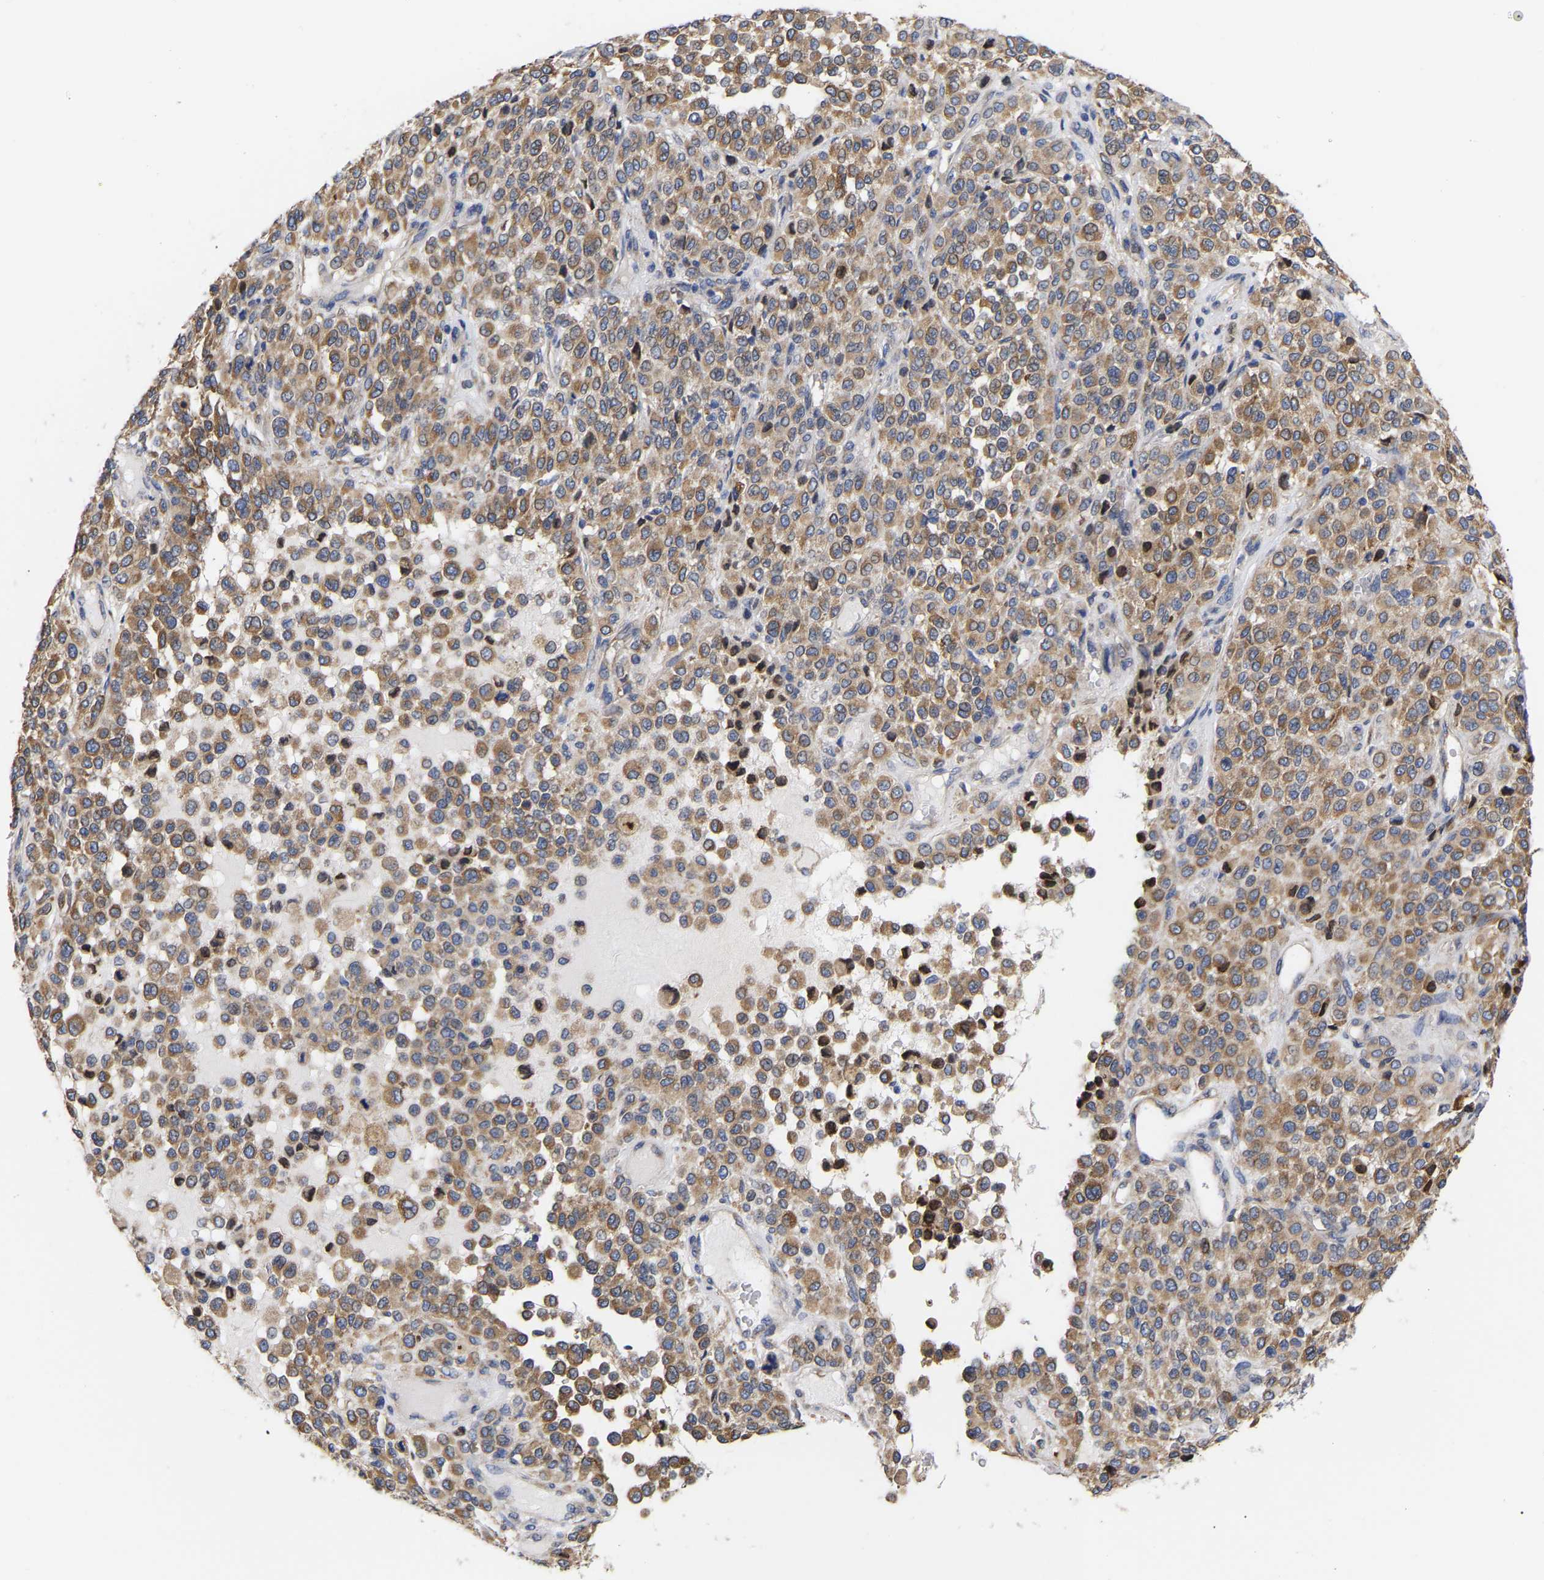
{"staining": {"intensity": "moderate", "quantity": ">75%", "location": "cytoplasmic/membranous"}, "tissue": "melanoma", "cell_type": "Tumor cells", "image_type": "cancer", "snomed": [{"axis": "morphology", "description": "Malignant melanoma, Metastatic site"}, {"axis": "topography", "description": "Pancreas"}], "caption": "Immunohistochemical staining of human malignant melanoma (metastatic site) reveals moderate cytoplasmic/membranous protein positivity in about >75% of tumor cells. (DAB (3,3'-diaminobenzidine) = brown stain, brightfield microscopy at high magnification).", "gene": "CFAP298", "patient": {"sex": "female", "age": 30}}